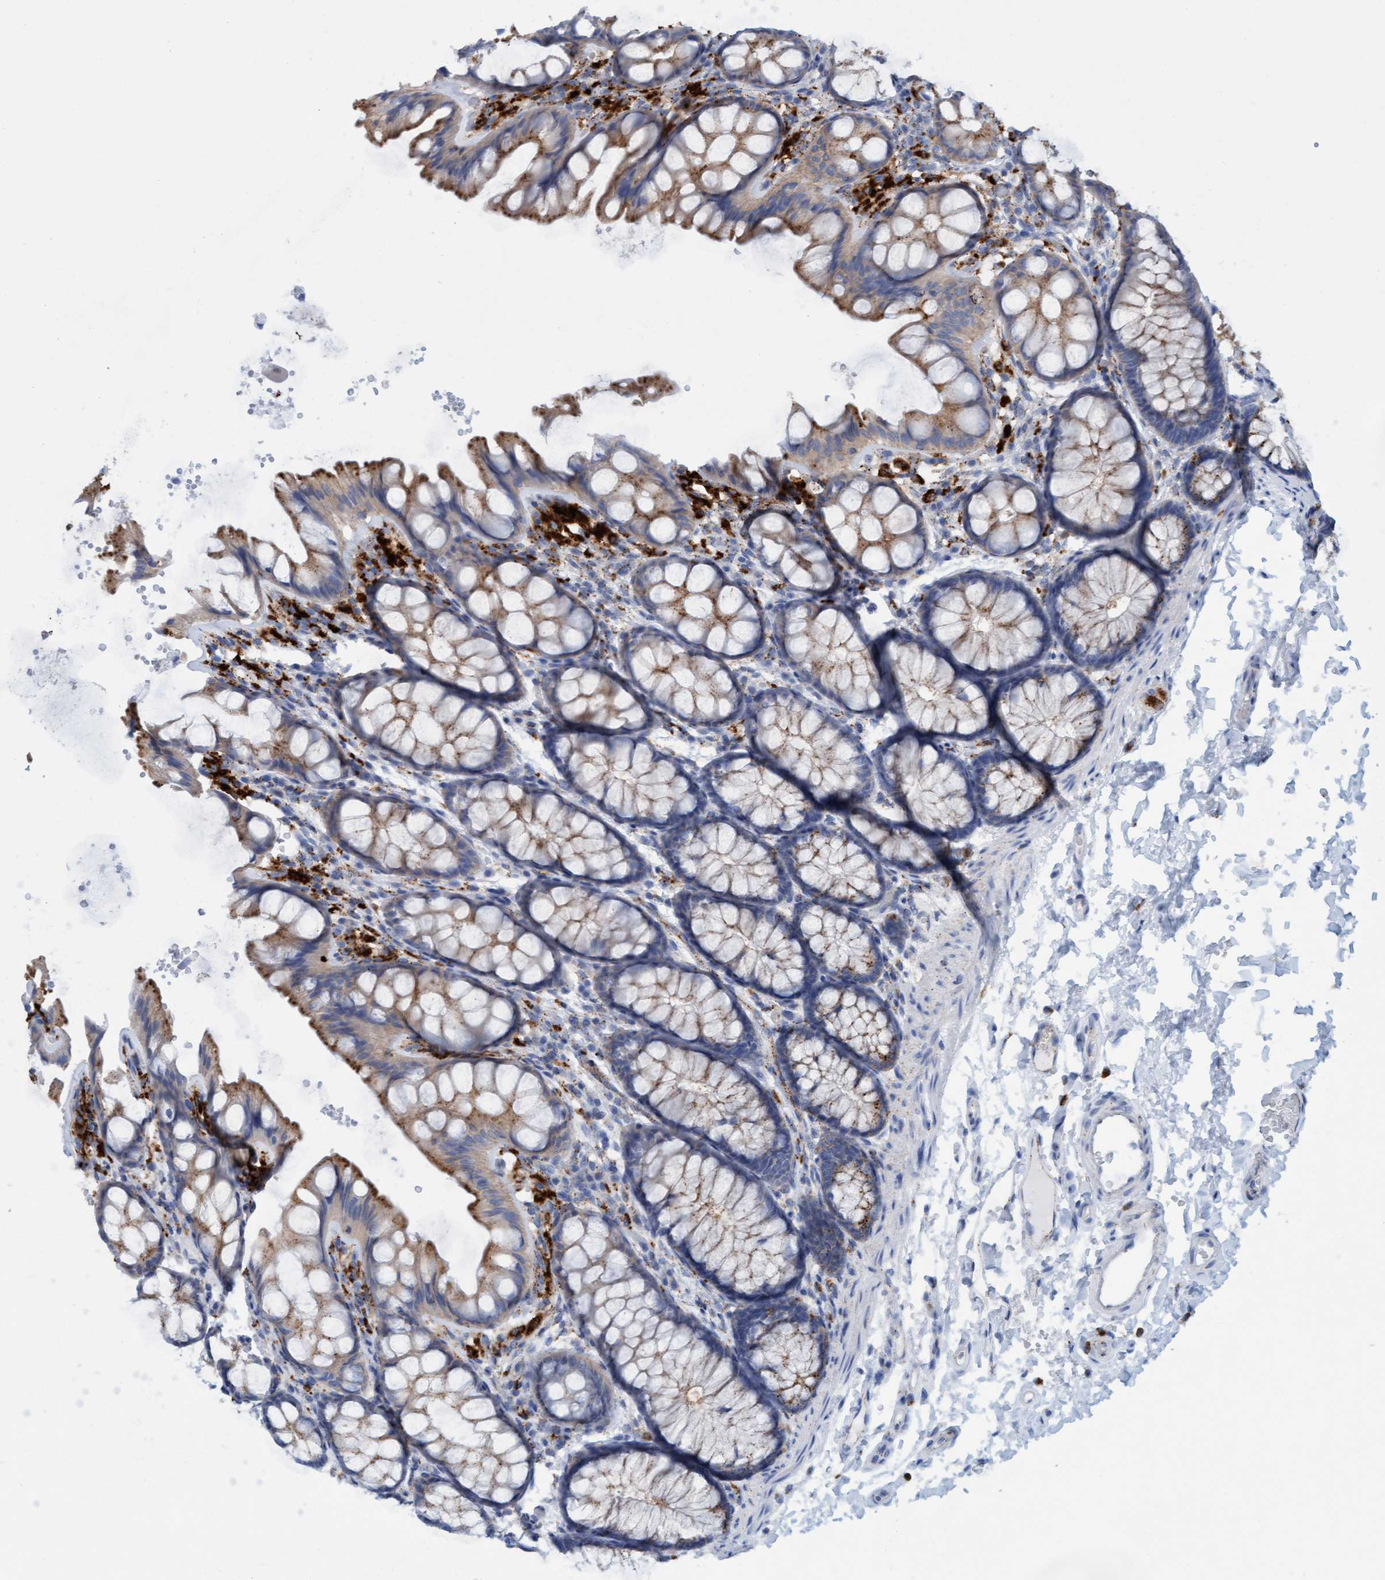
{"staining": {"intensity": "negative", "quantity": "none", "location": "none"}, "tissue": "colon", "cell_type": "Endothelial cells", "image_type": "normal", "snomed": [{"axis": "morphology", "description": "Normal tissue, NOS"}, {"axis": "topography", "description": "Colon"}], "caption": "Histopathology image shows no significant protein positivity in endothelial cells of normal colon.", "gene": "SGSH", "patient": {"sex": "male", "age": 47}}